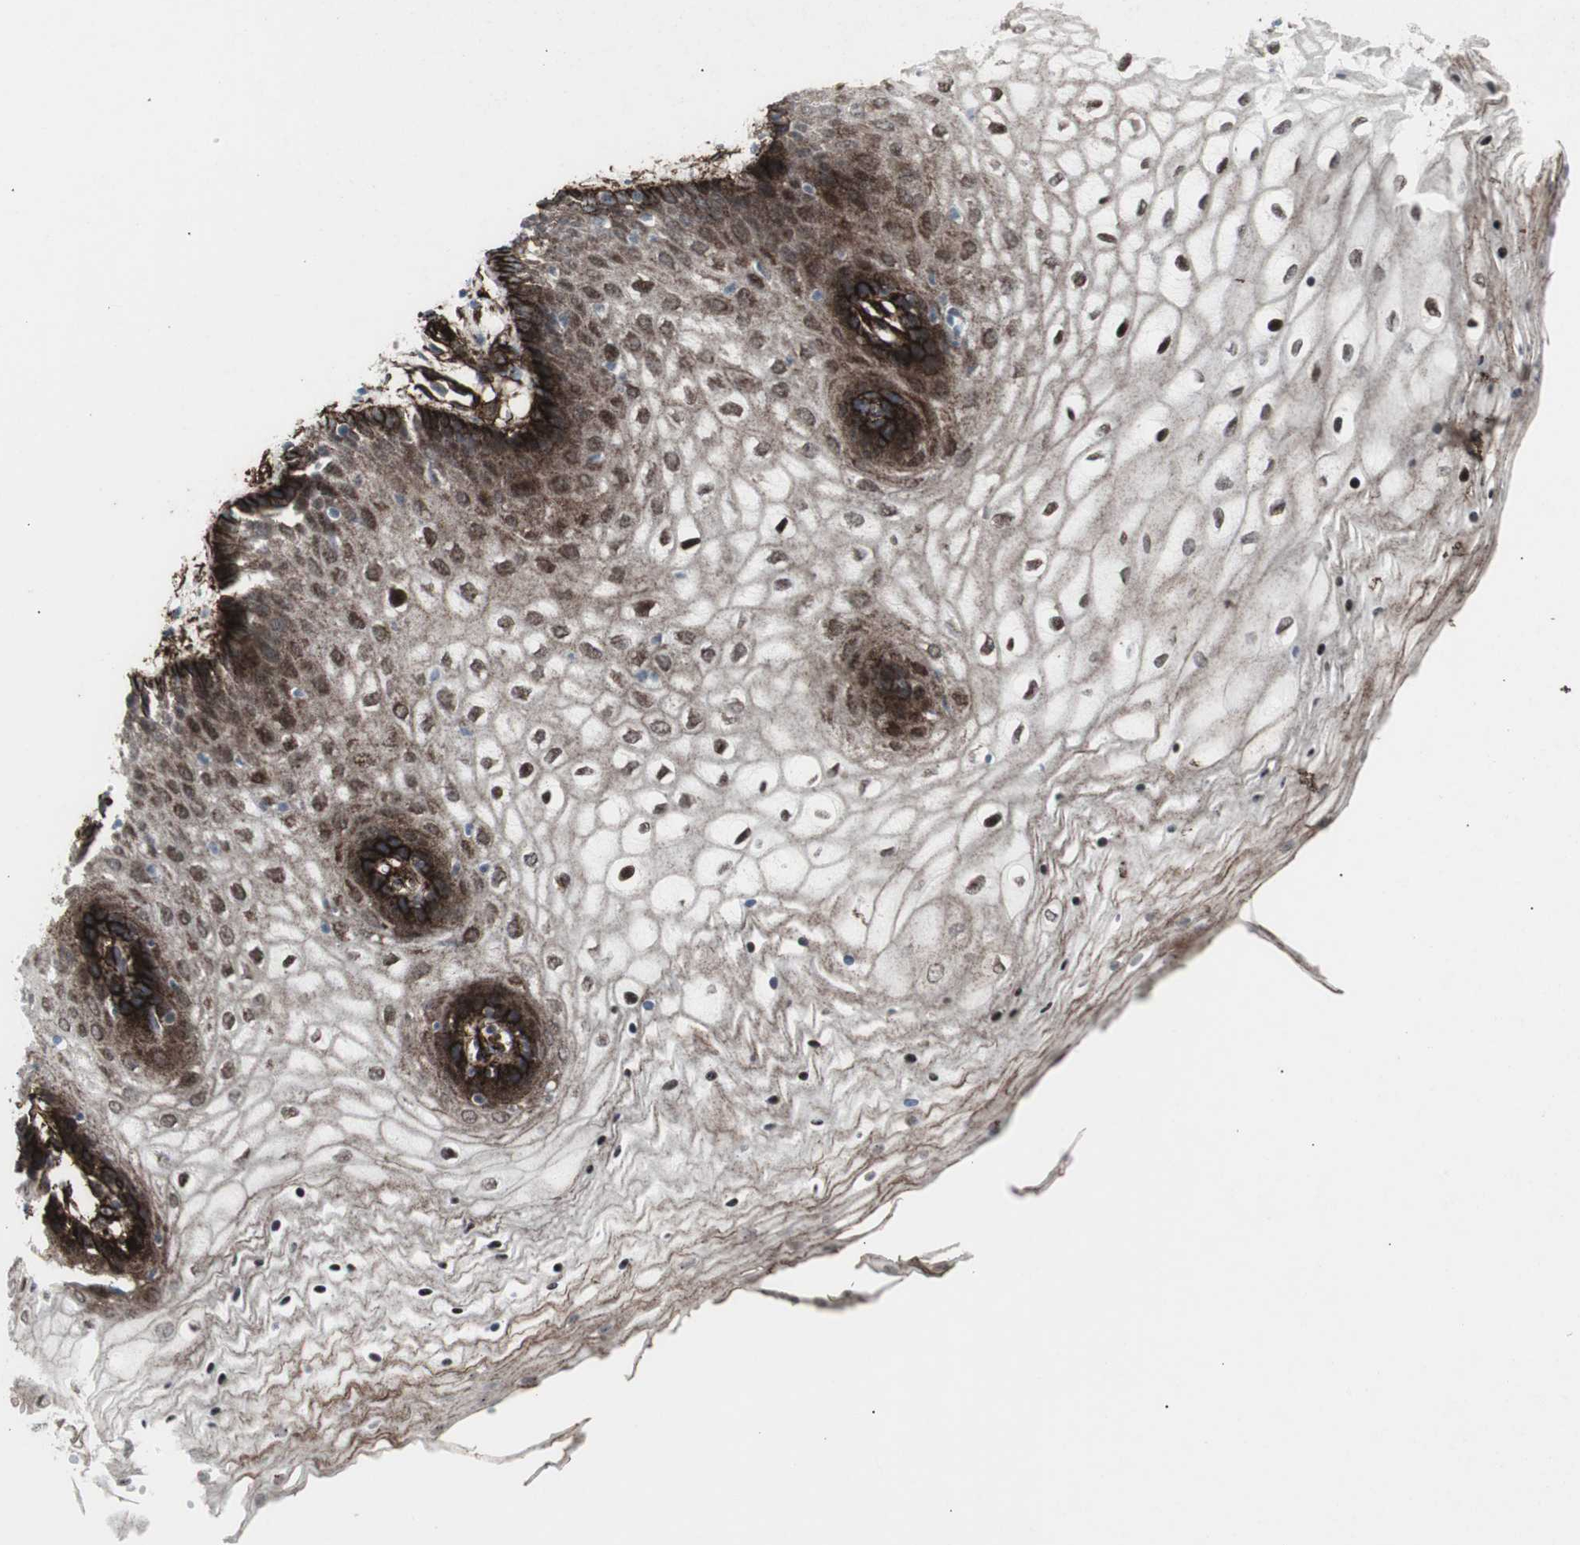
{"staining": {"intensity": "strong", "quantity": "25%-75%", "location": "cytoplasmic/membranous,nuclear"}, "tissue": "vagina", "cell_type": "Squamous epithelial cells", "image_type": "normal", "snomed": [{"axis": "morphology", "description": "Normal tissue, NOS"}, {"axis": "topography", "description": "Vagina"}], "caption": "Immunohistochemical staining of benign human vagina demonstrates strong cytoplasmic/membranous,nuclear protein positivity in about 25%-75% of squamous epithelial cells. (brown staining indicates protein expression, while blue staining denotes nuclei).", "gene": "PDGFA", "patient": {"sex": "female", "age": 34}}